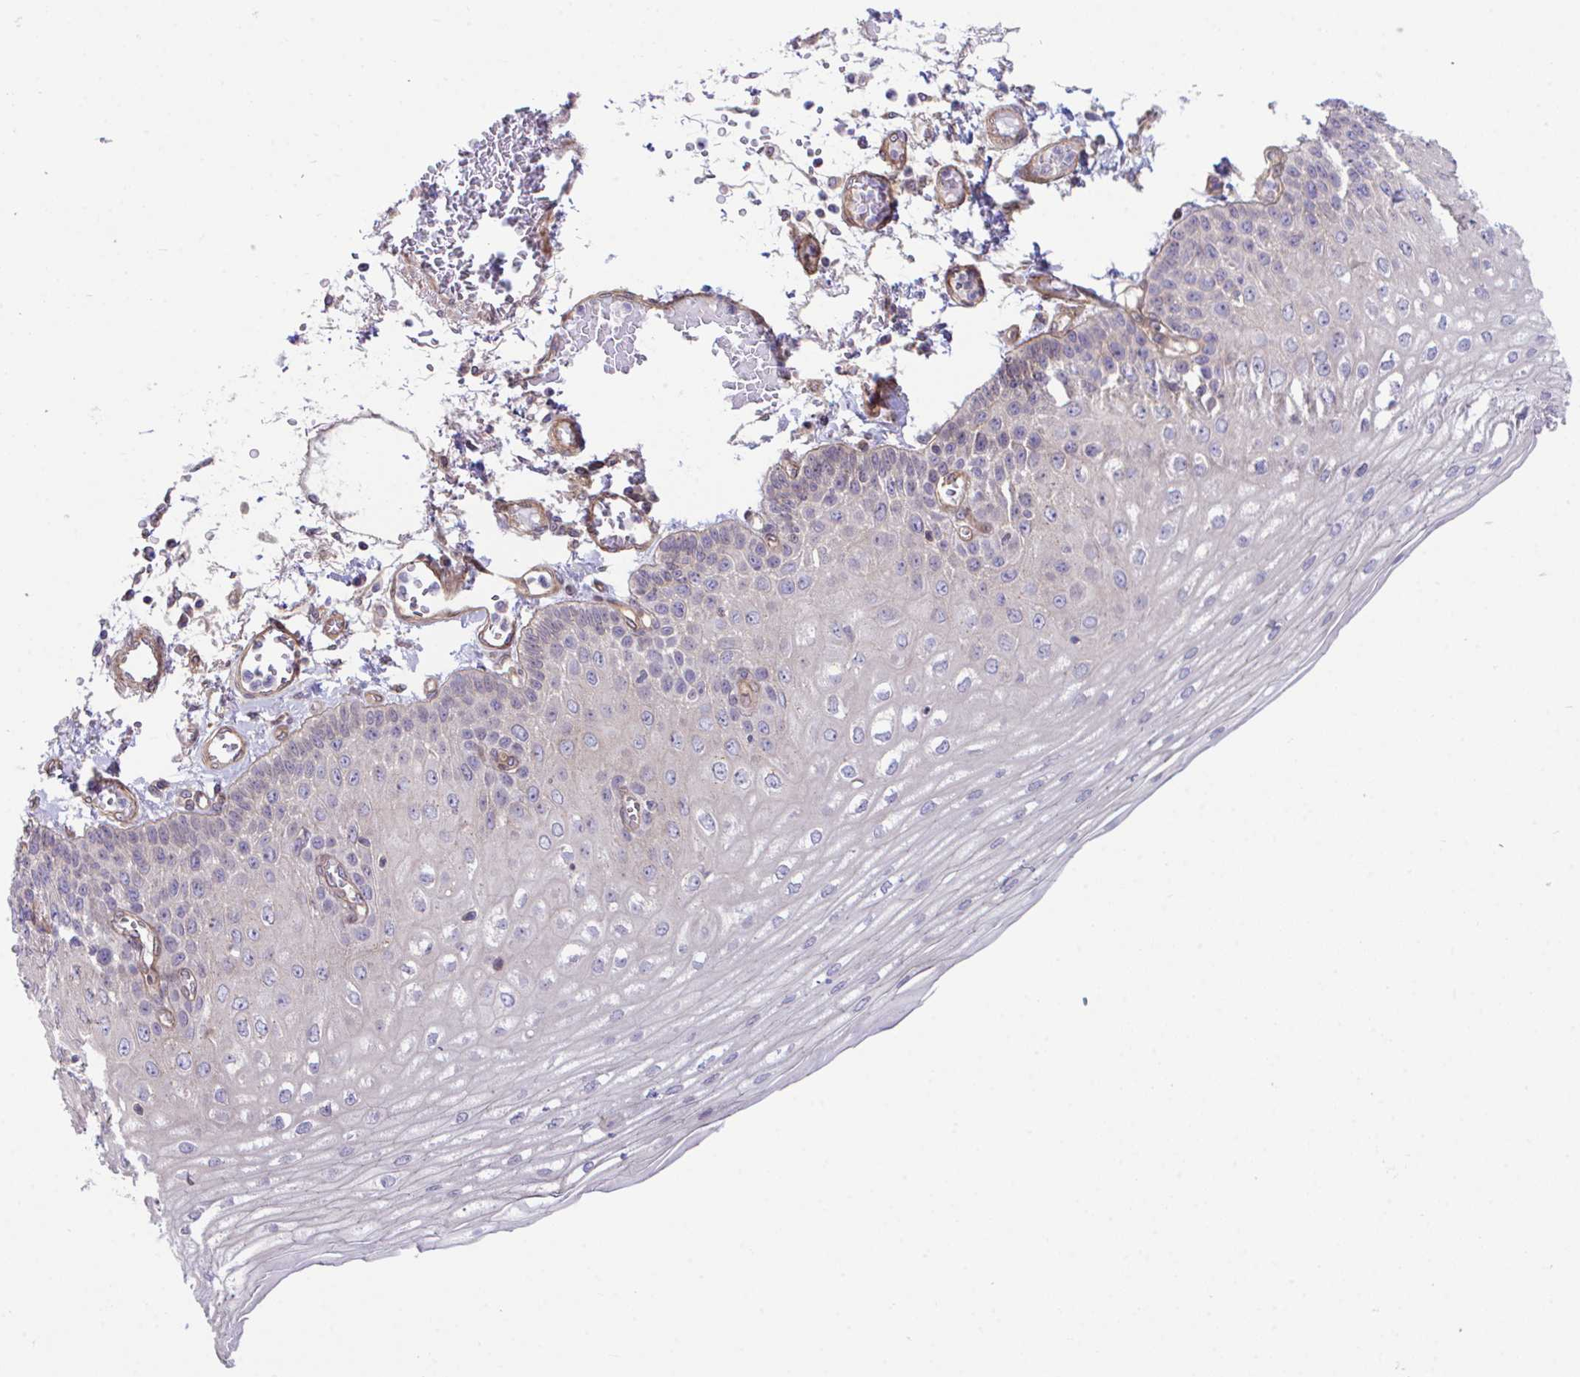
{"staining": {"intensity": "negative", "quantity": "none", "location": "none"}, "tissue": "esophagus", "cell_type": "Squamous epithelial cells", "image_type": "normal", "snomed": [{"axis": "morphology", "description": "Normal tissue, NOS"}, {"axis": "morphology", "description": "Adenocarcinoma, NOS"}, {"axis": "topography", "description": "Esophagus"}], "caption": "Histopathology image shows no protein expression in squamous epithelial cells of normal esophagus.", "gene": "ZBED3", "patient": {"sex": "male", "age": 81}}